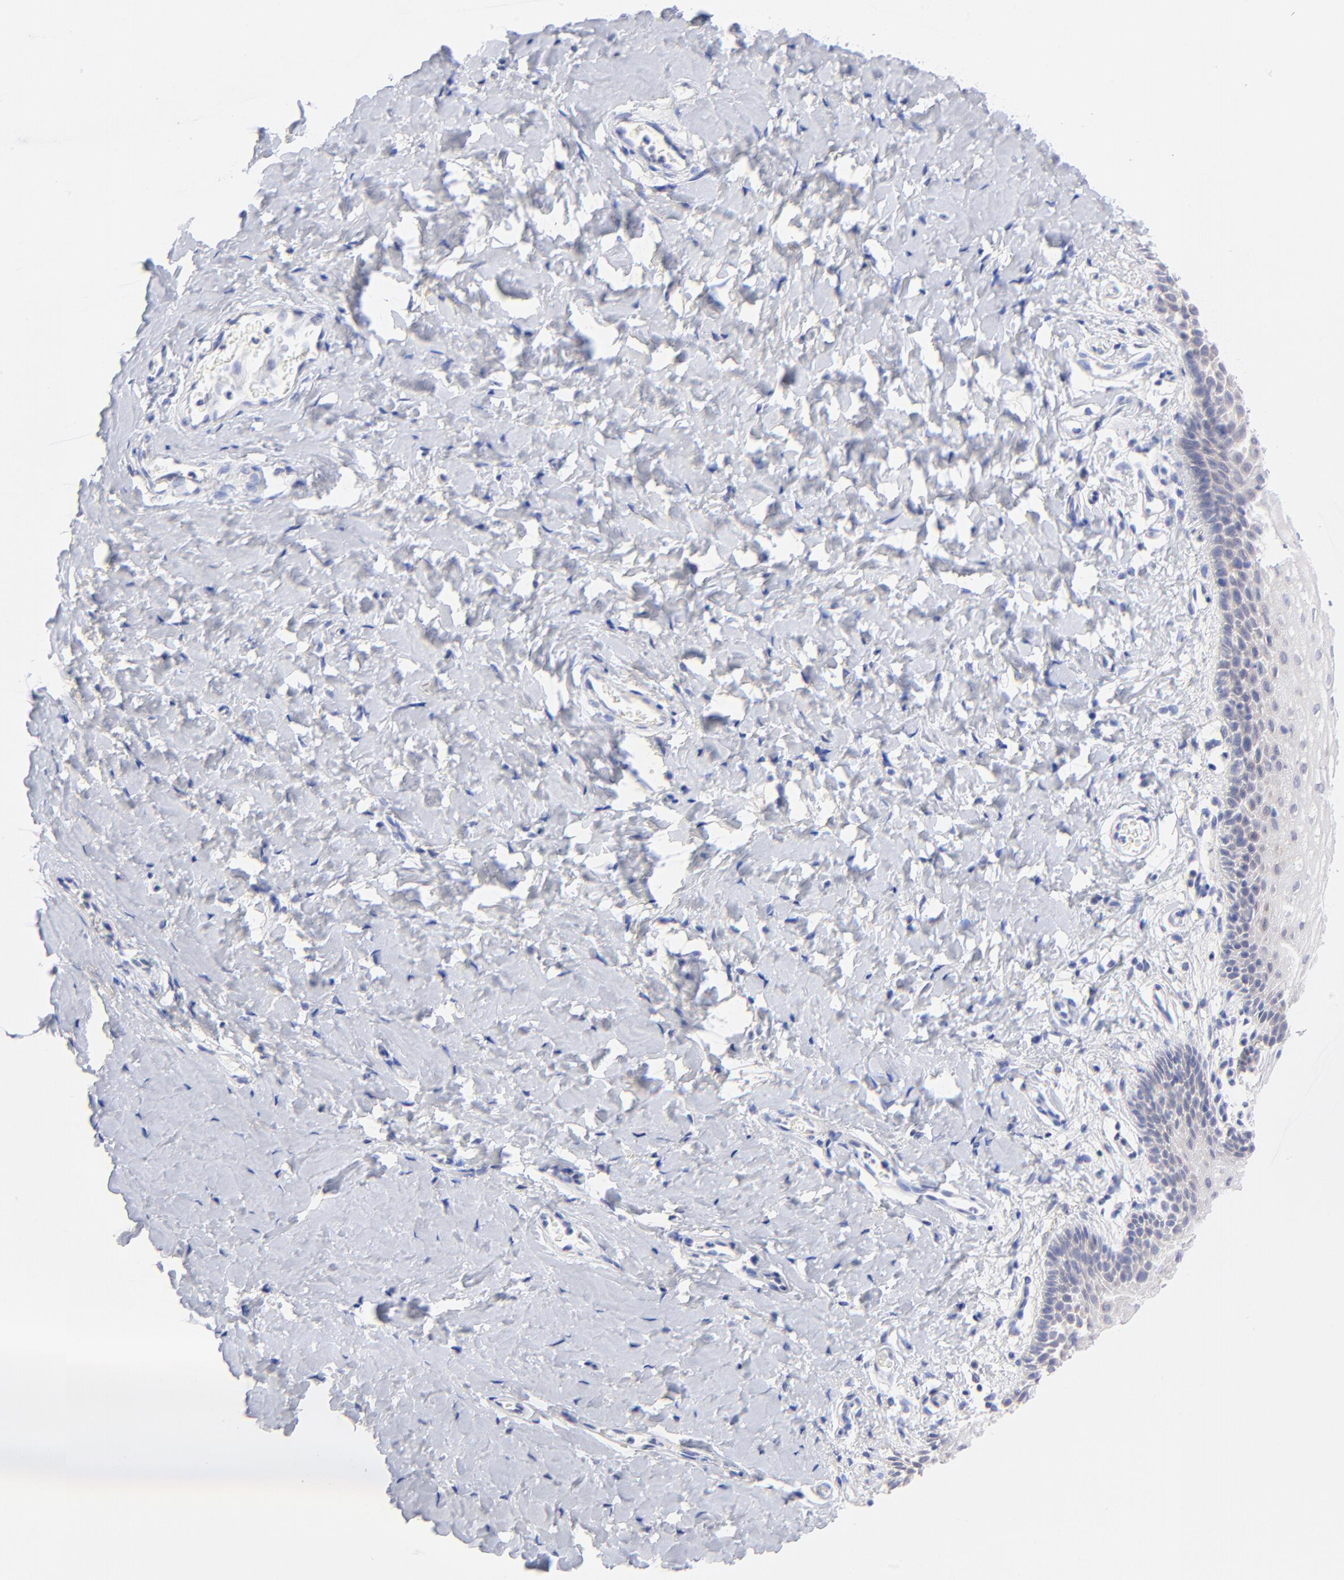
{"staining": {"intensity": "negative", "quantity": "none", "location": "none"}, "tissue": "vagina", "cell_type": "Squamous epithelial cells", "image_type": "normal", "snomed": [{"axis": "morphology", "description": "Normal tissue, NOS"}, {"axis": "topography", "description": "Vagina"}], "caption": "Squamous epithelial cells show no significant protein expression in normal vagina. (IHC, brightfield microscopy, high magnification).", "gene": "EBP", "patient": {"sex": "female", "age": 55}}